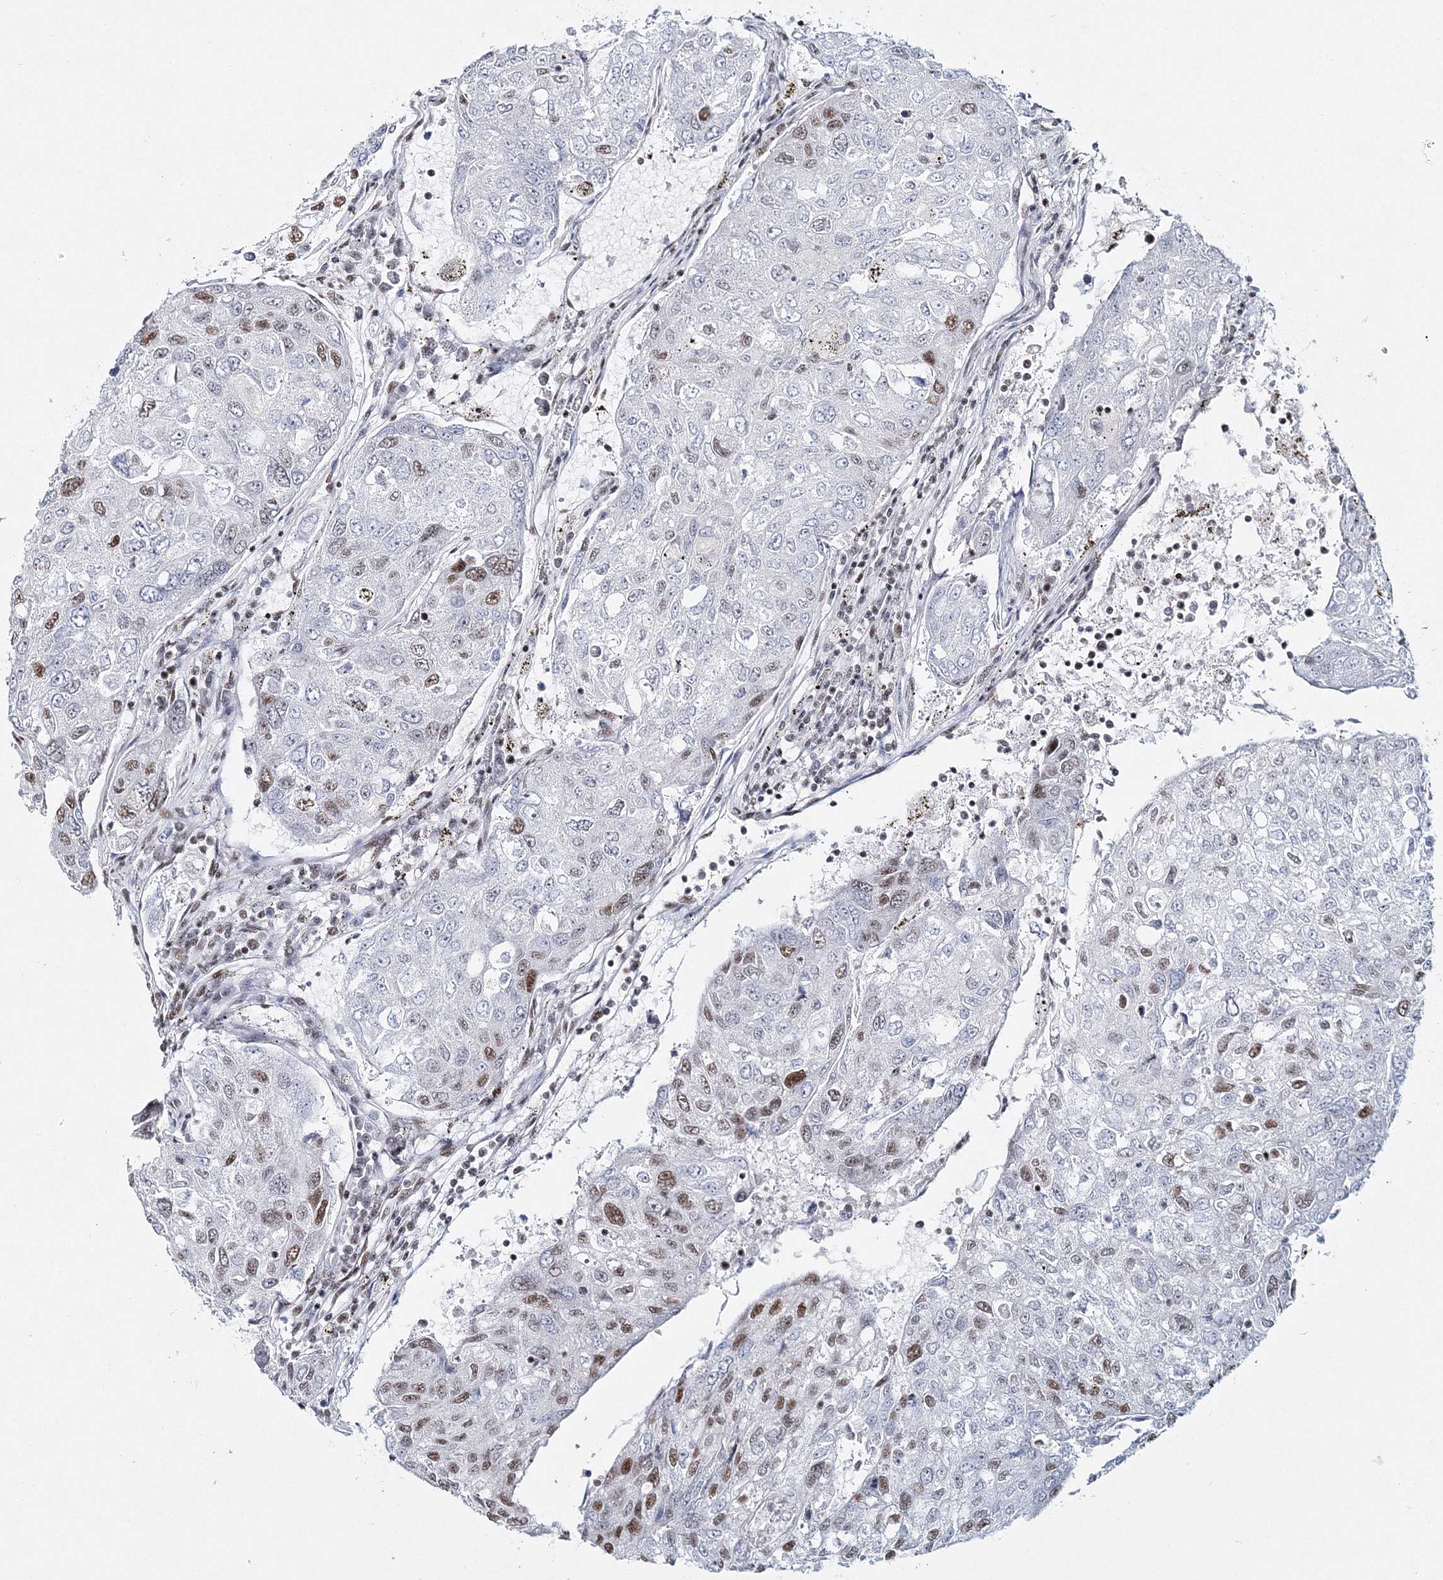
{"staining": {"intensity": "moderate", "quantity": "<25%", "location": "nuclear"}, "tissue": "urothelial cancer", "cell_type": "Tumor cells", "image_type": "cancer", "snomed": [{"axis": "morphology", "description": "Urothelial carcinoma, High grade"}, {"axis": "topography", "description": "Lymph node"}, {"axis": "topography", "description": "Urinary bladder"}], "caption": "Immunohistochemical staining of urothelial cancer reveals moderate nuclear protein staining in approximately <25% of tumor cells.", "gene": "QRICH1", "patient": {"sex": "male", "age": 51}}